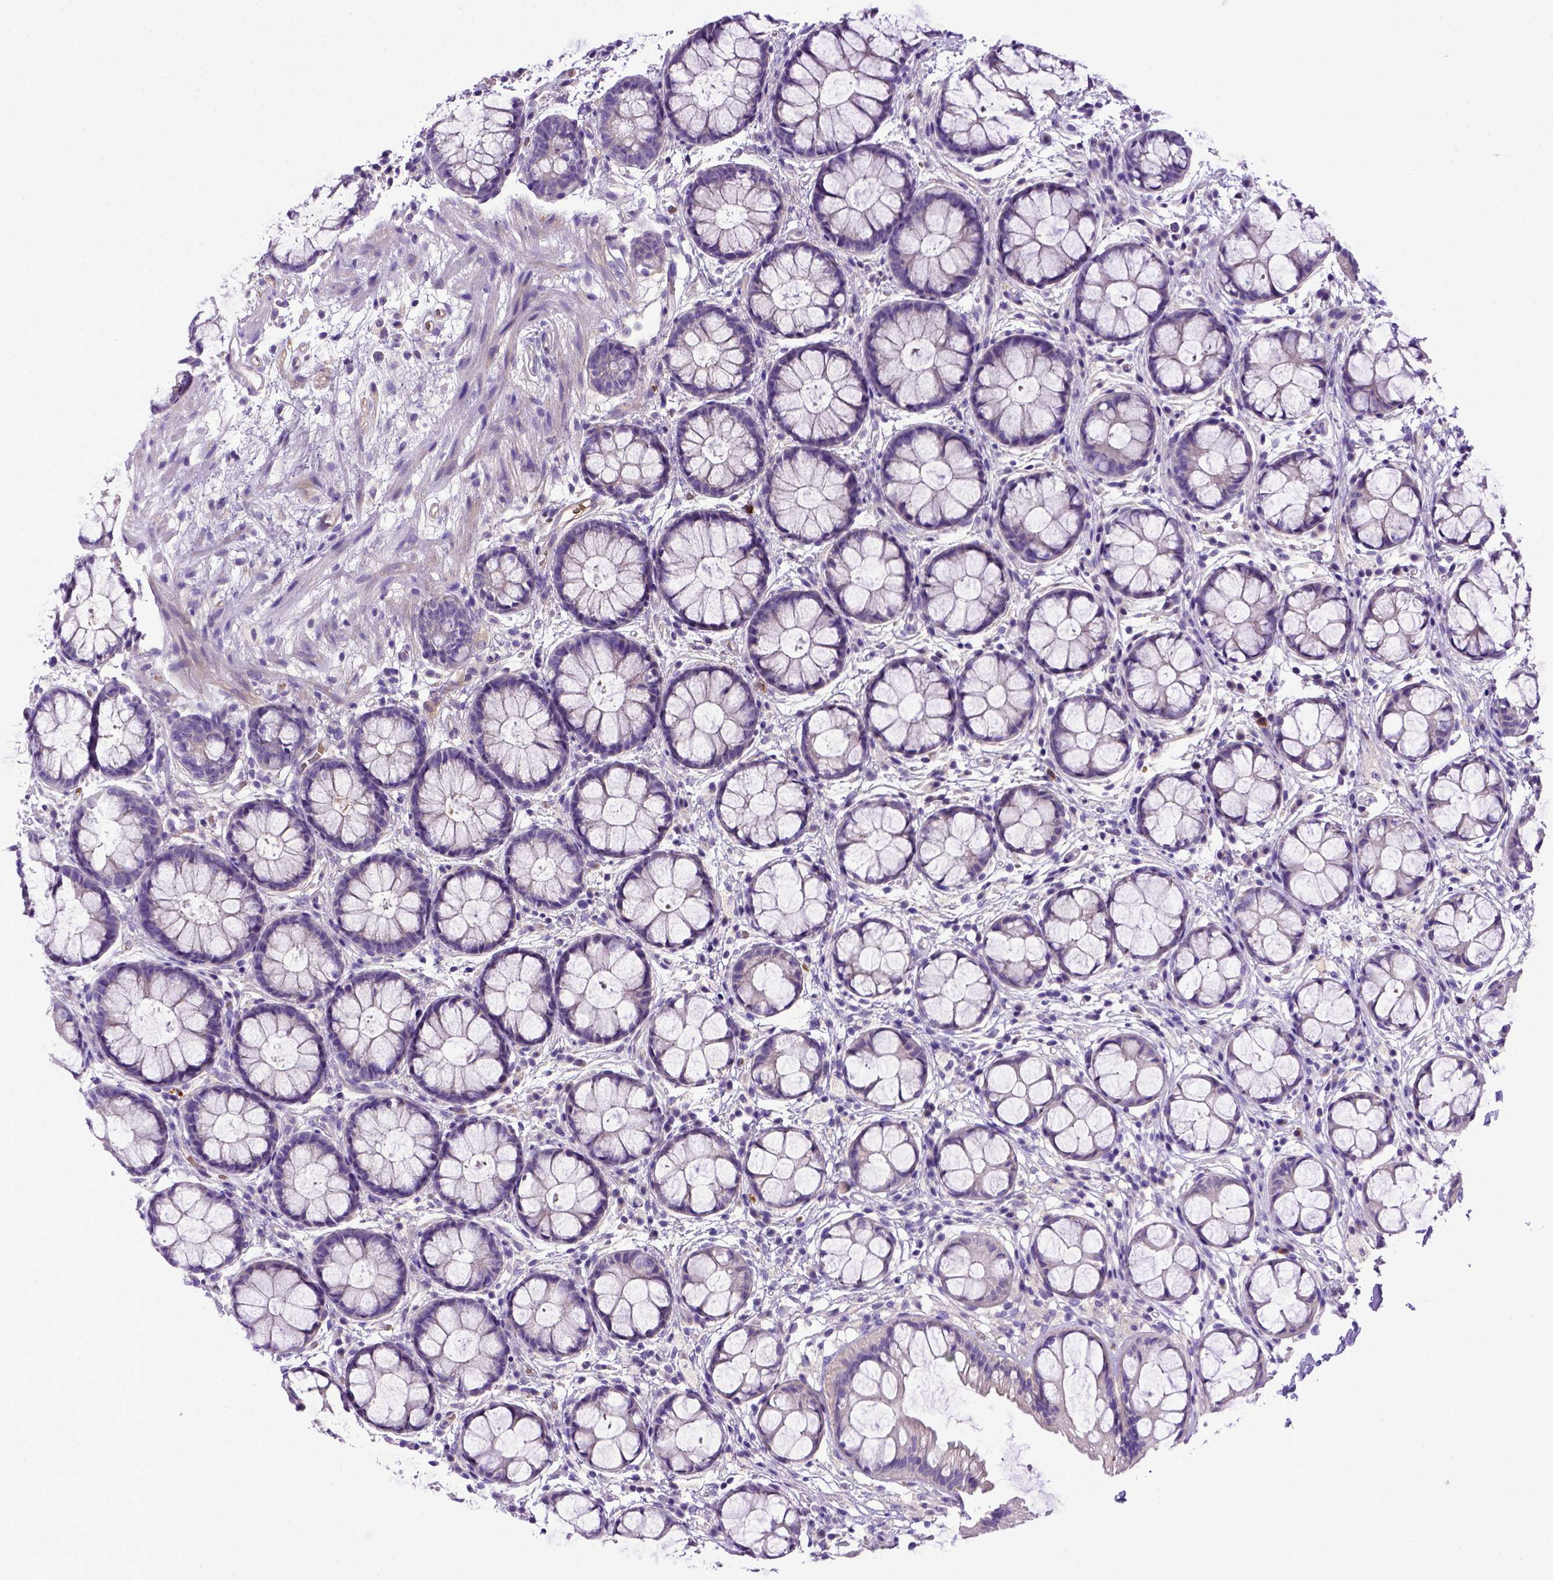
{"staining": {"intensity": "negative", "quantity": "none", "location": "none"}, "tissue": "rectum", "cell_type": "Glandular cells", "image_type": "normal", "snomed": [{"axis": "morphology", "description": "Normal tissue, NOS"}, {"axis": "topography", "description": "Rectum"}], "caption": "An immunohistochemistry photomicrograph of normal rectum is shown. There is no staining in glandular cells of rectum.", "gene": "ADAM12", "patient": {"sex": "female", "age": 62}}